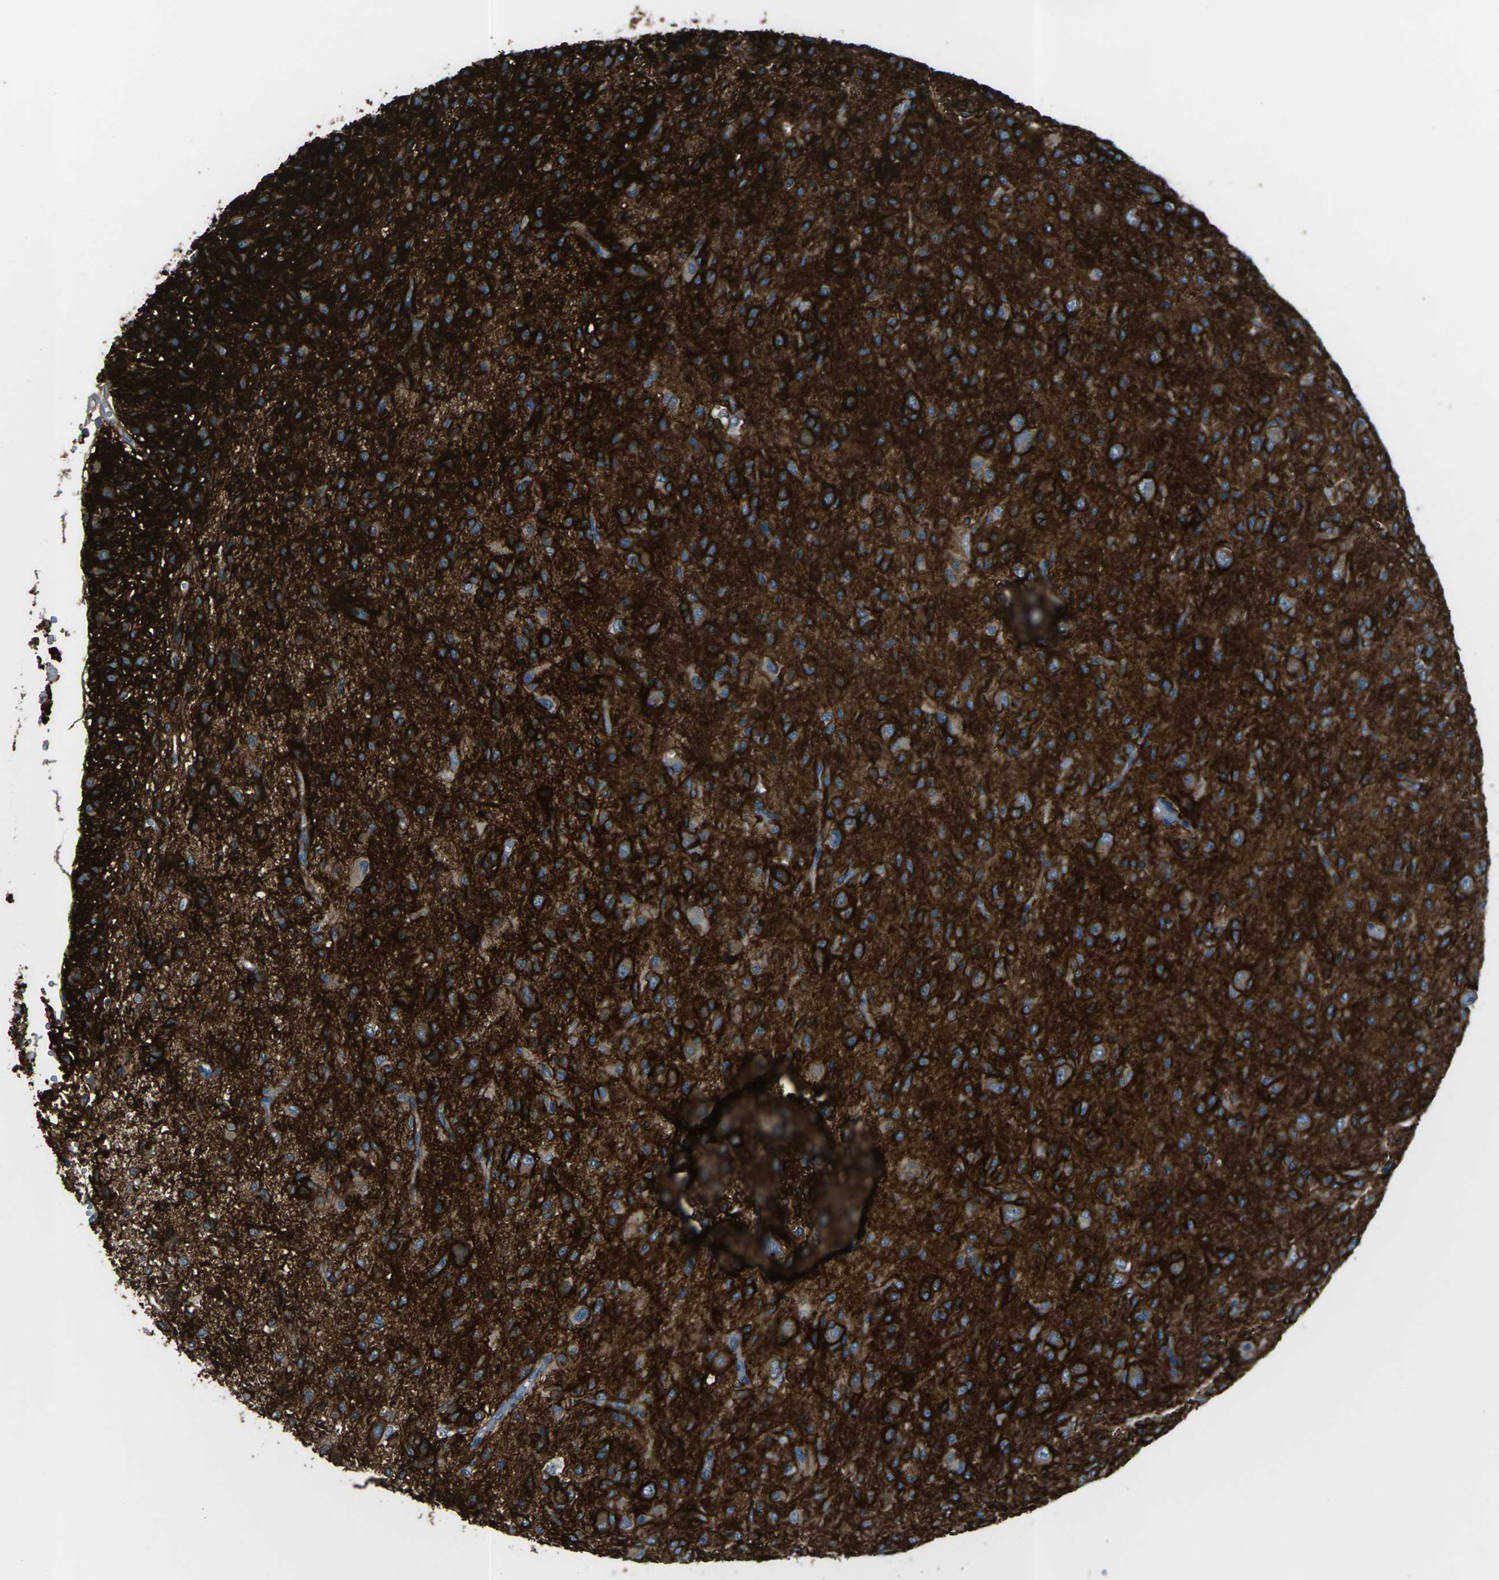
{"staining": {"intensity": "strong", "quantity": "25%-75%", "location": "cytoplasmic/membranous"}, "tissue": "glioma", "cell_type": "Tumor cells", "image_type": "cancer", "snomed": [{"axis": "morphology", "description": "Glioma, malignant, High grade"}, {"axis": "topography", "description": "Brain"}], "caption": "High-power microscopy captured an immunohistochemistry photomicrograph of high-grade glioma (malignant), revealing strong cytoplasmic/membranous positivity in about 25%-75% of tumor cells. Using DAB (3,3'-diaminobenzidine) (brown) and hematoxylin (blue) stains, captured at high magnification using brightfield microscopy.", "gene": "CMTM4", "patient": {"sex": "female", "age": 59}}